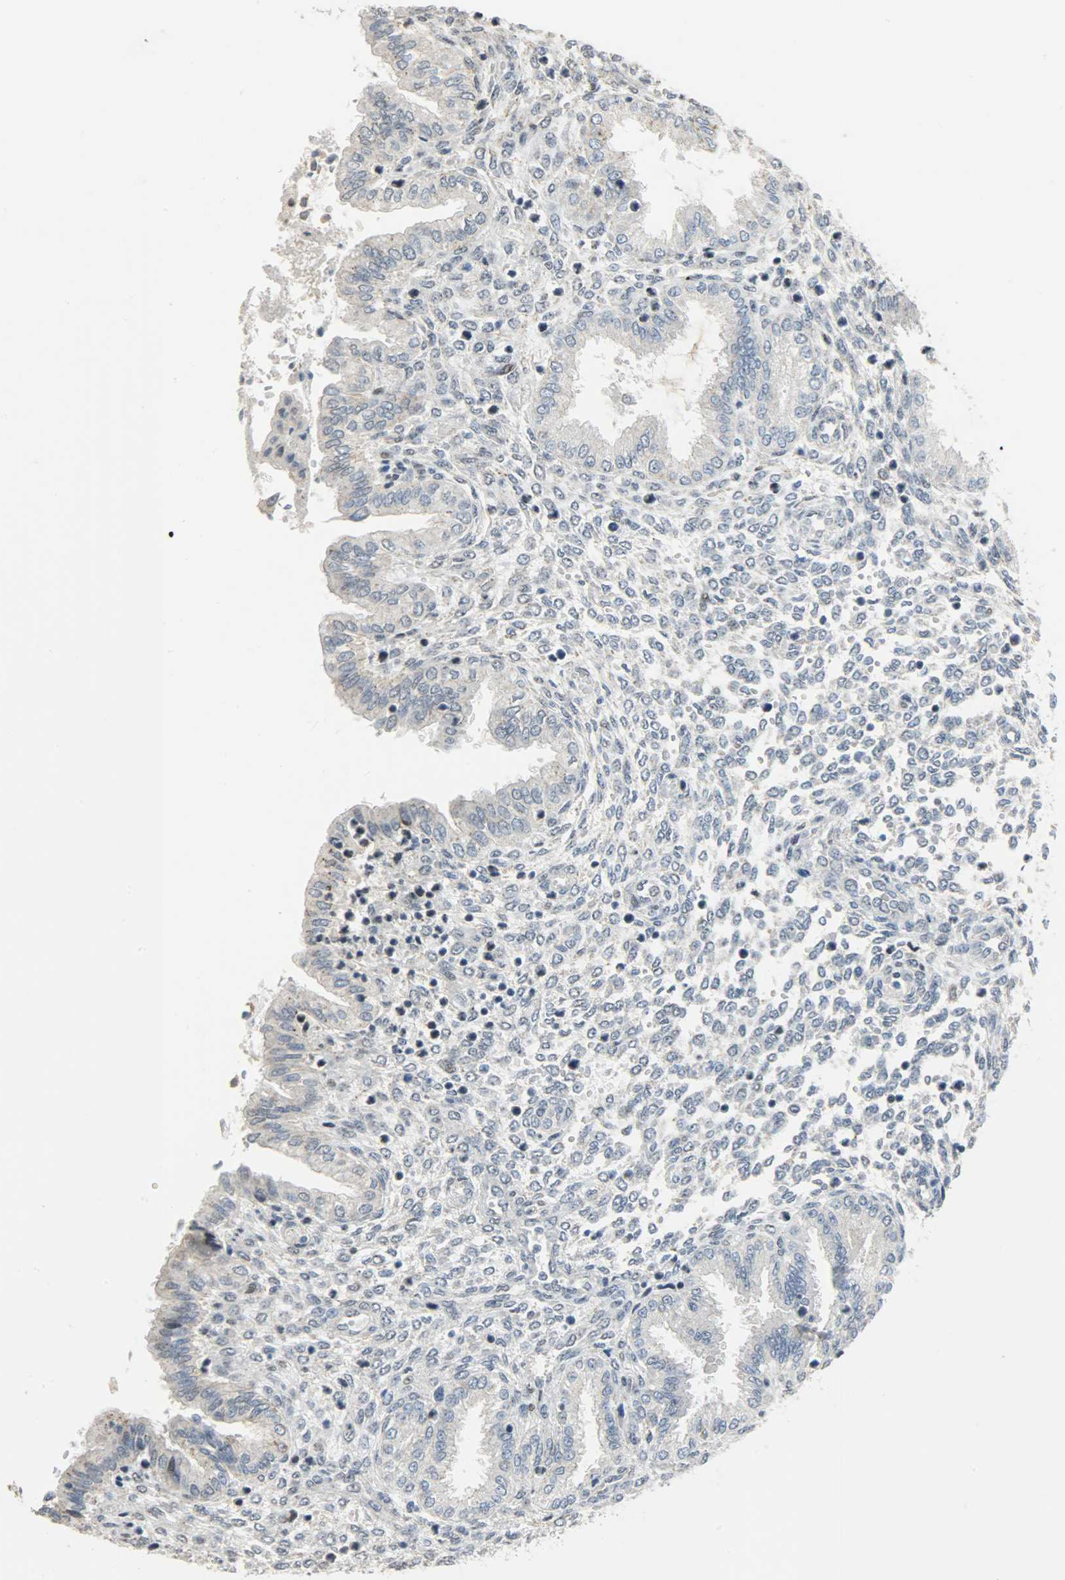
{"staining": {"intensity": "weak", "quantity": "<25%", "location": "cytoplasmic/membranous"}, "tissue": "endometrium", "cell_type": "Cells in endometrial stroma", "image_type": "normal", "snomed": [{"axis": "morphology", "description": "Normal tissue, NOS"}, {"axis": "topography", "description": "Endometrium"}], "caption": "This histopathology image is of normal endometrium stained with immunohistochemistry to label a protein in brown with the nuclei are counter-stained blue. There is no expression in cells in endometrial stroma.", "gene": "GIT2", "patient": {"sex": "female", "age": 33}}